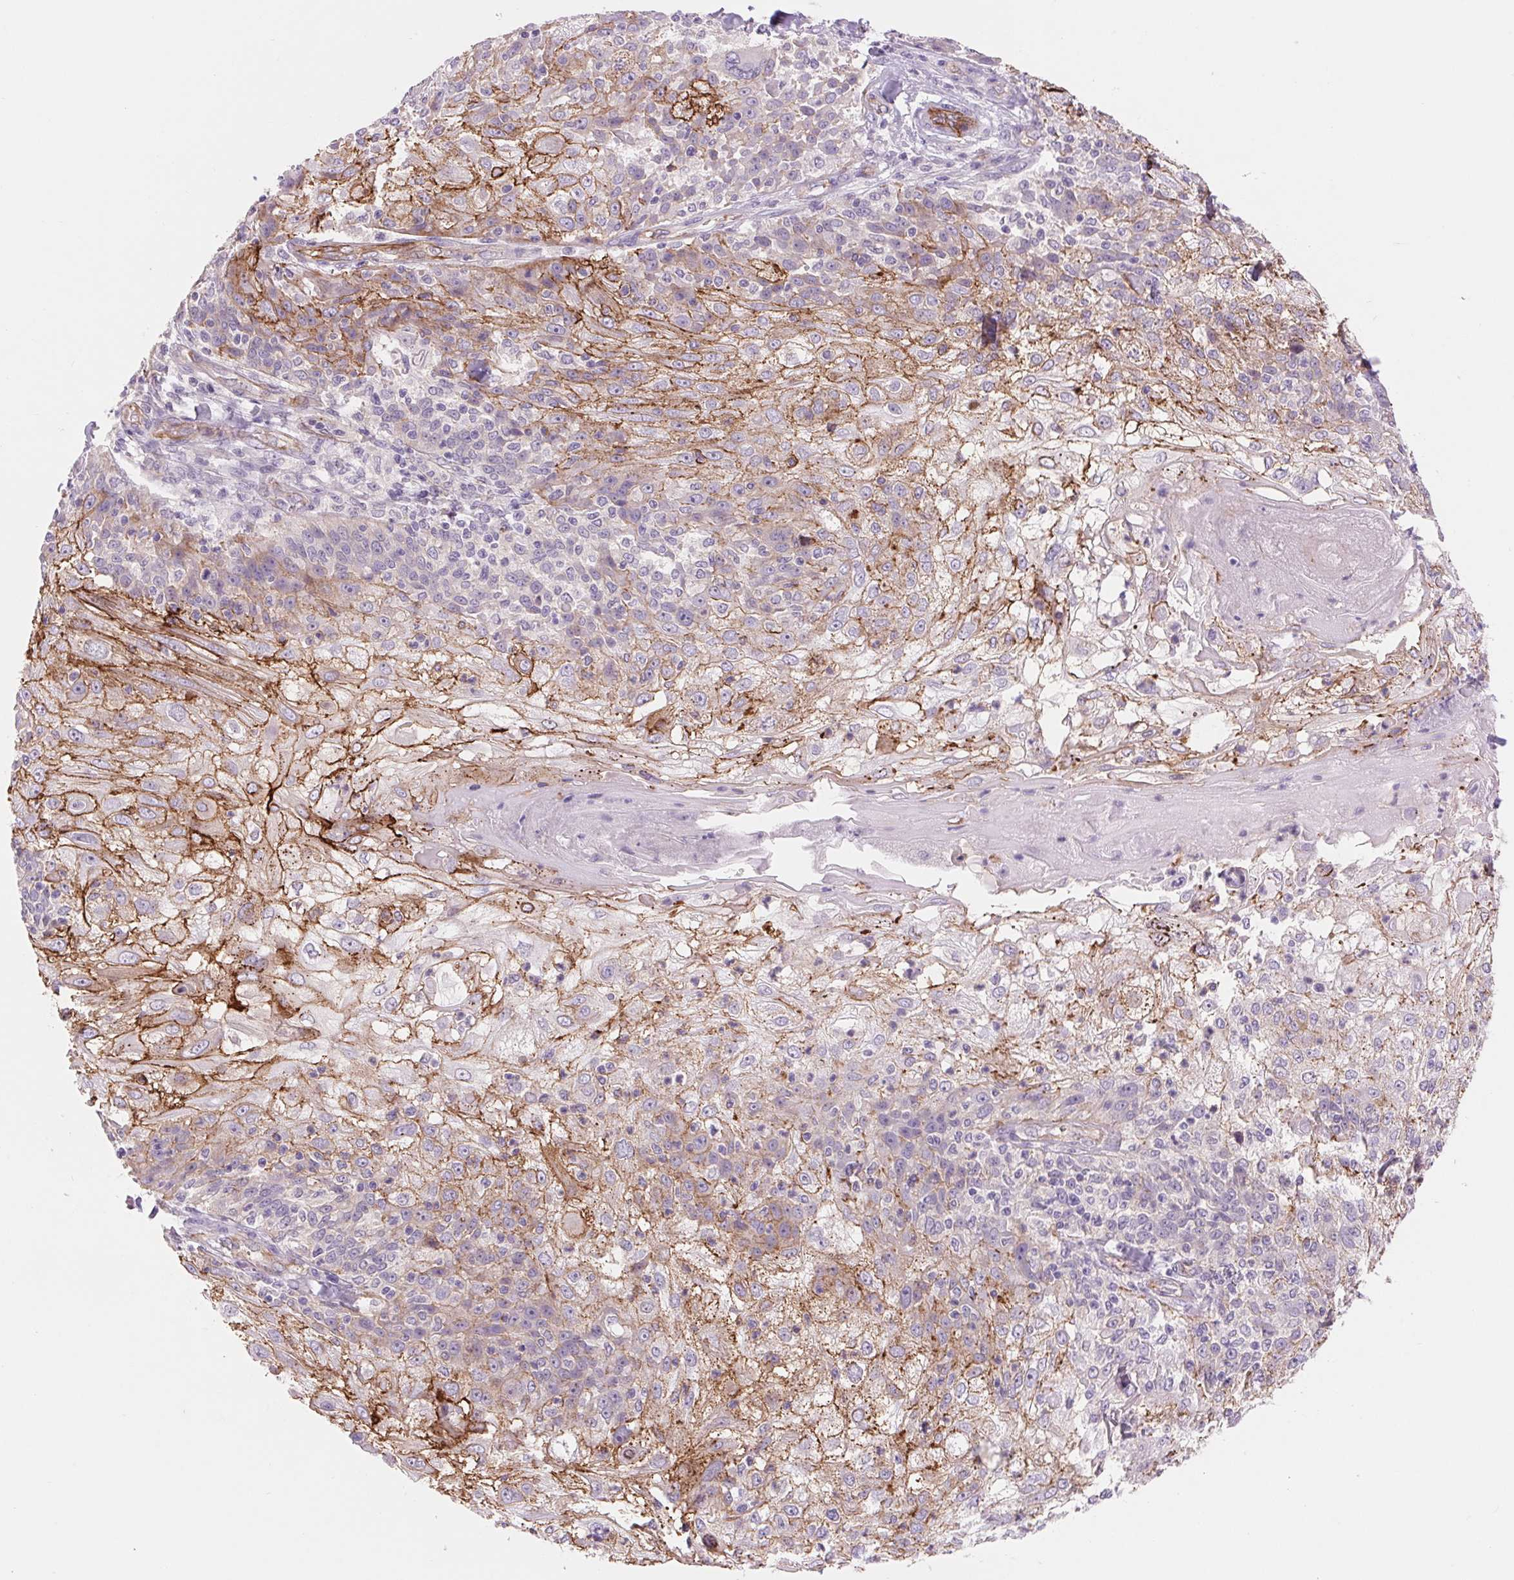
{"staining": {"intensity": "moderate", "quantity": "25%-75%", "location": "cytoplasmic/membranous"}, "tissue": "skin cancer", "cell_type": "Tumor cells", "image_type": "cancer", "snomed": [{"axis": "morphology", "description": "Normal tissue, NOS"}, {"axis": "morphology", "description": "Squamous cell carcinoma, NOS"}, {"axis": "topography", "description": "Skin"}], "caption": "IHC image of neoplastic tissue: human squamous cell carcinoma (skin) stained using immunohistochemistry displays medium levels of moderate protein expression localized specifically in the cytoplasmic/membranous of tumor cells, appearing as a cytoplasmic/membranous brown color.", "gene": "DIXDC1", "patient": {"sex": "female", "age": 83}}